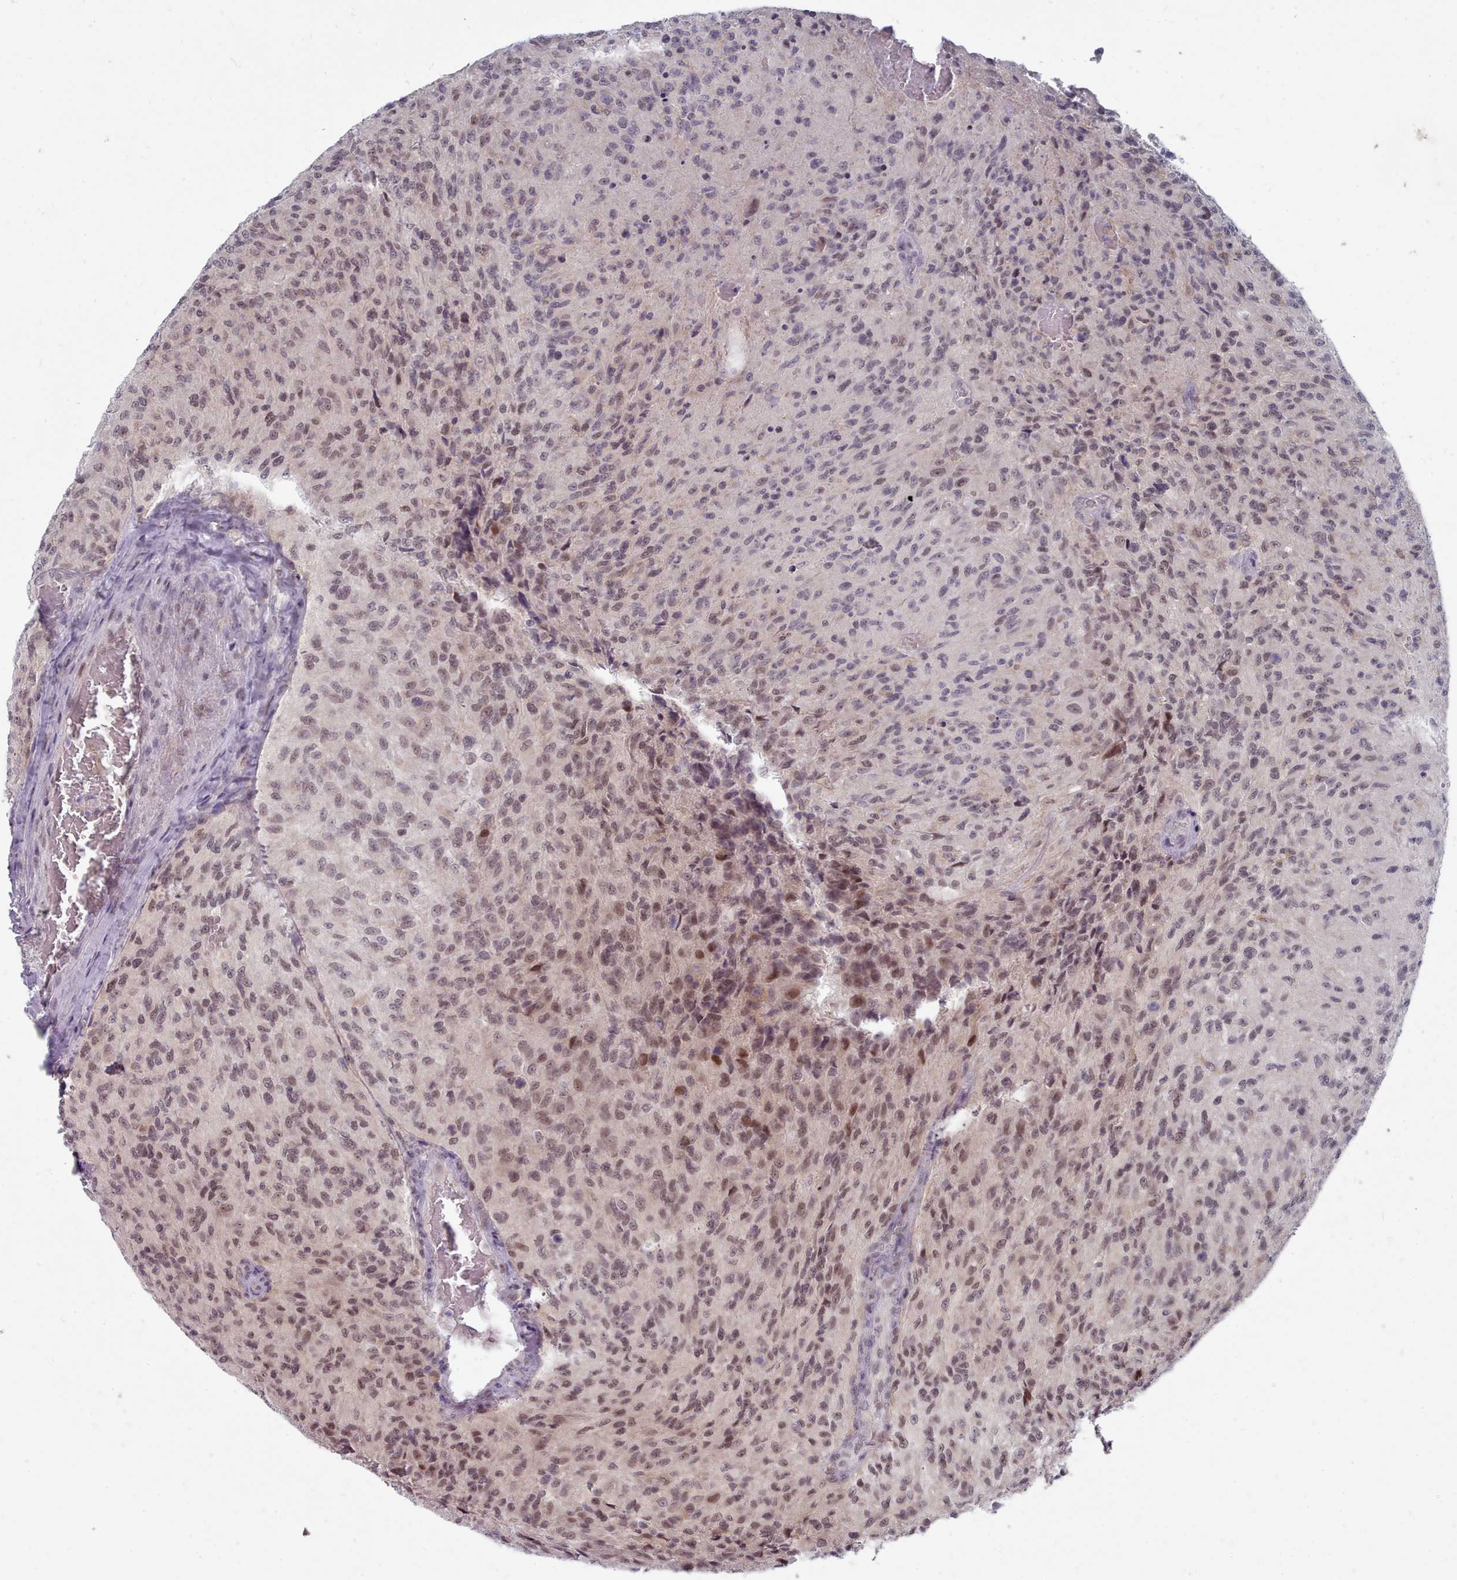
{"staining": {"intensity": "moderate", "quantity": ">75%", "location": "nuclear"}, "tissue": "glioma", "cell_type": "Tumor cells", "image_type": "cancer", "snomed": [{"axis": "morphology", "description": "Normal tissue, NOS"}, {"axis": "morphology", "description": "Glioma, malignant, High grade"}, {"axis": "topography", "description": "Cerebral cortex"}], "caption": "Immunohistochemistry (IHC) photomicrograph of neoplastic tissue: human malignant glioma (high-grade) stained using immunohistochemistry shows medium levels of moderate protein expression localized specifically in the nuclear of tumor cells, appearing as a nuclear brown color.", "gene": "GINS1", "patient": {"sex": "male", "age": 56}}